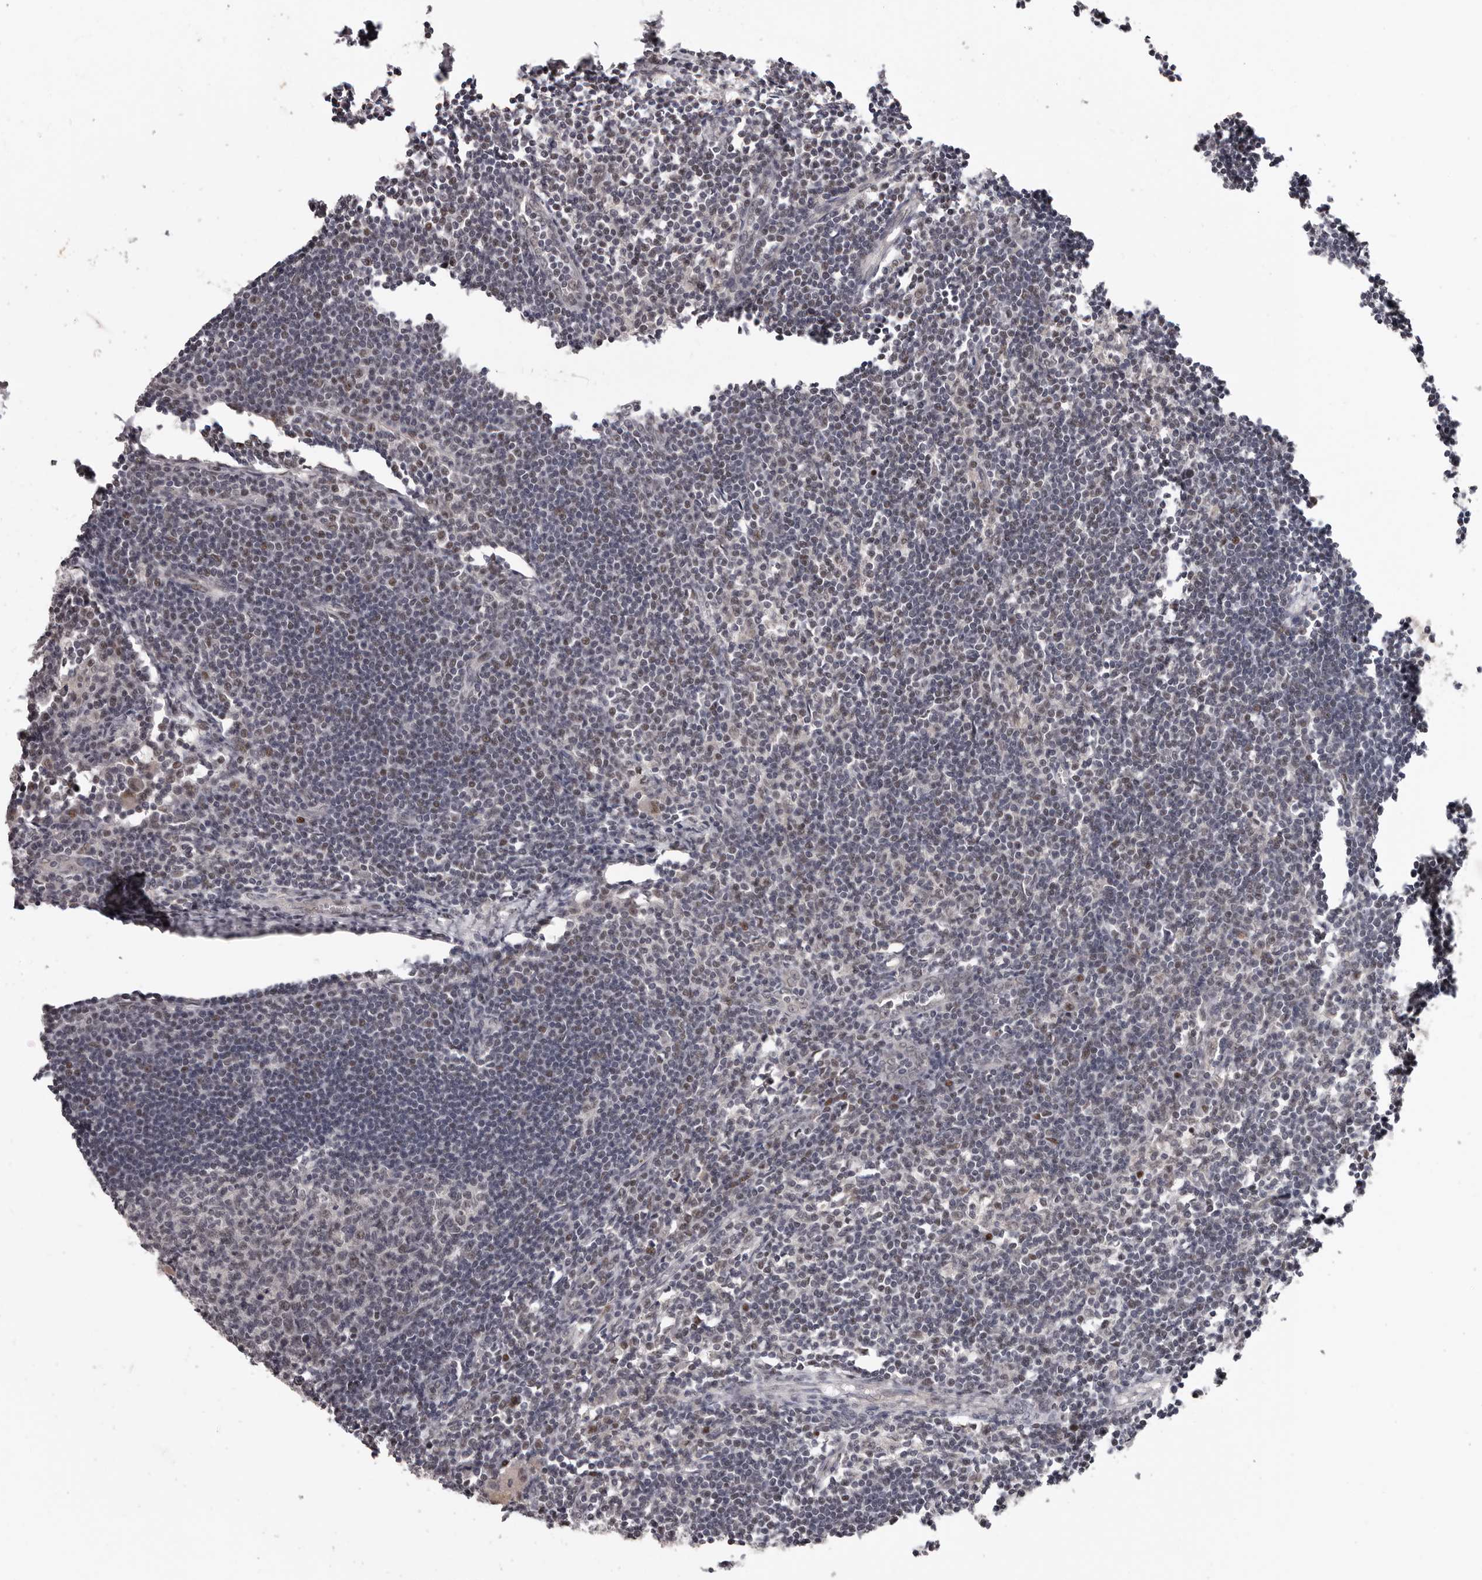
{"staining": {"intensity": "negative", "quantity": "none", "location": "none"}, "tissue": "lymph node", "cell_type": "Germinal center cells", "image_type": "normal", "snomed": [{"axis": "morphology", "description": "Normal tissue, NOS"}, {"axis": "morphology", "description": "Malignant melanoma, Metastatic site"}, {"axis": "topography", "description": "Lymph node"}], "caption": "IHC histopathology image of benign human lymph node stained for a protein (brown), which displays no staining in germinal center cells. Brightfield microscopy of IHC stained with DAB (brown) and hematoxylin (blue), captured at high magnification.", "gene": "TBX5", "patient": {"sex": "male", "age": 41}}